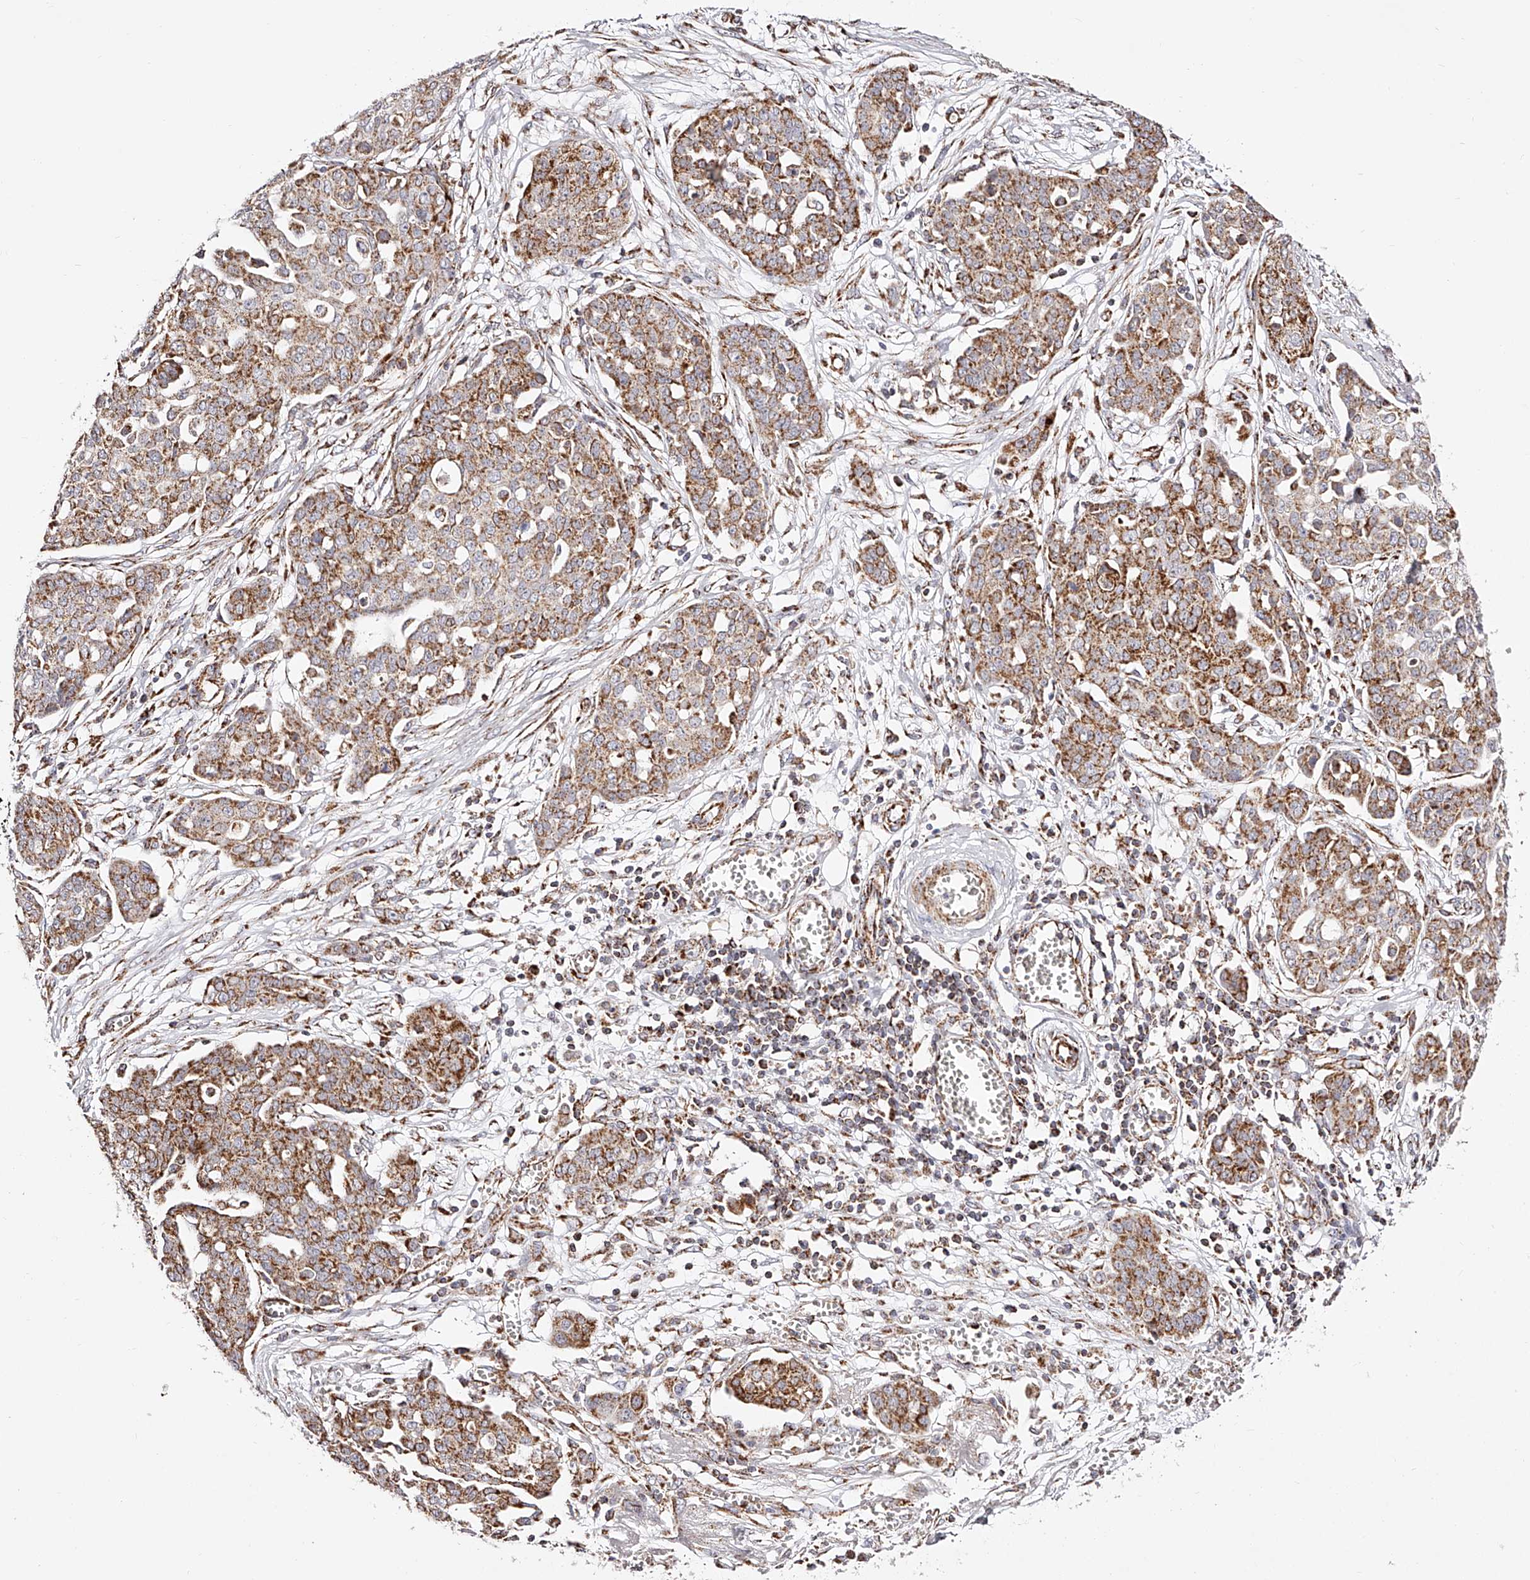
{"staining": {"intensity": "moderate", "quantity": ">75%", "location": "cytoplasmic/membranous"}, "tissue": "ovarian cancer", "cell_type": "Tumor cells", "image_type": "cancer", "snomed": [{"axis": "morphology", "description": "Cystadenocarcinoma, serous, NOS"}, {"axis": "topography", "description": "Soft tissue"}, {"axis": "topography", "description": "Ovary"}], "caption": "This micrograph shows immunohistochemistry staining of human ovarian cancer (serous cystadenocarcinoma), with medium moderate cytoplasmic/membranous positivity in about >75% of tumor cells.", "gene": "NDUFV3", "patient": {"sex": "female", "age": 57}}